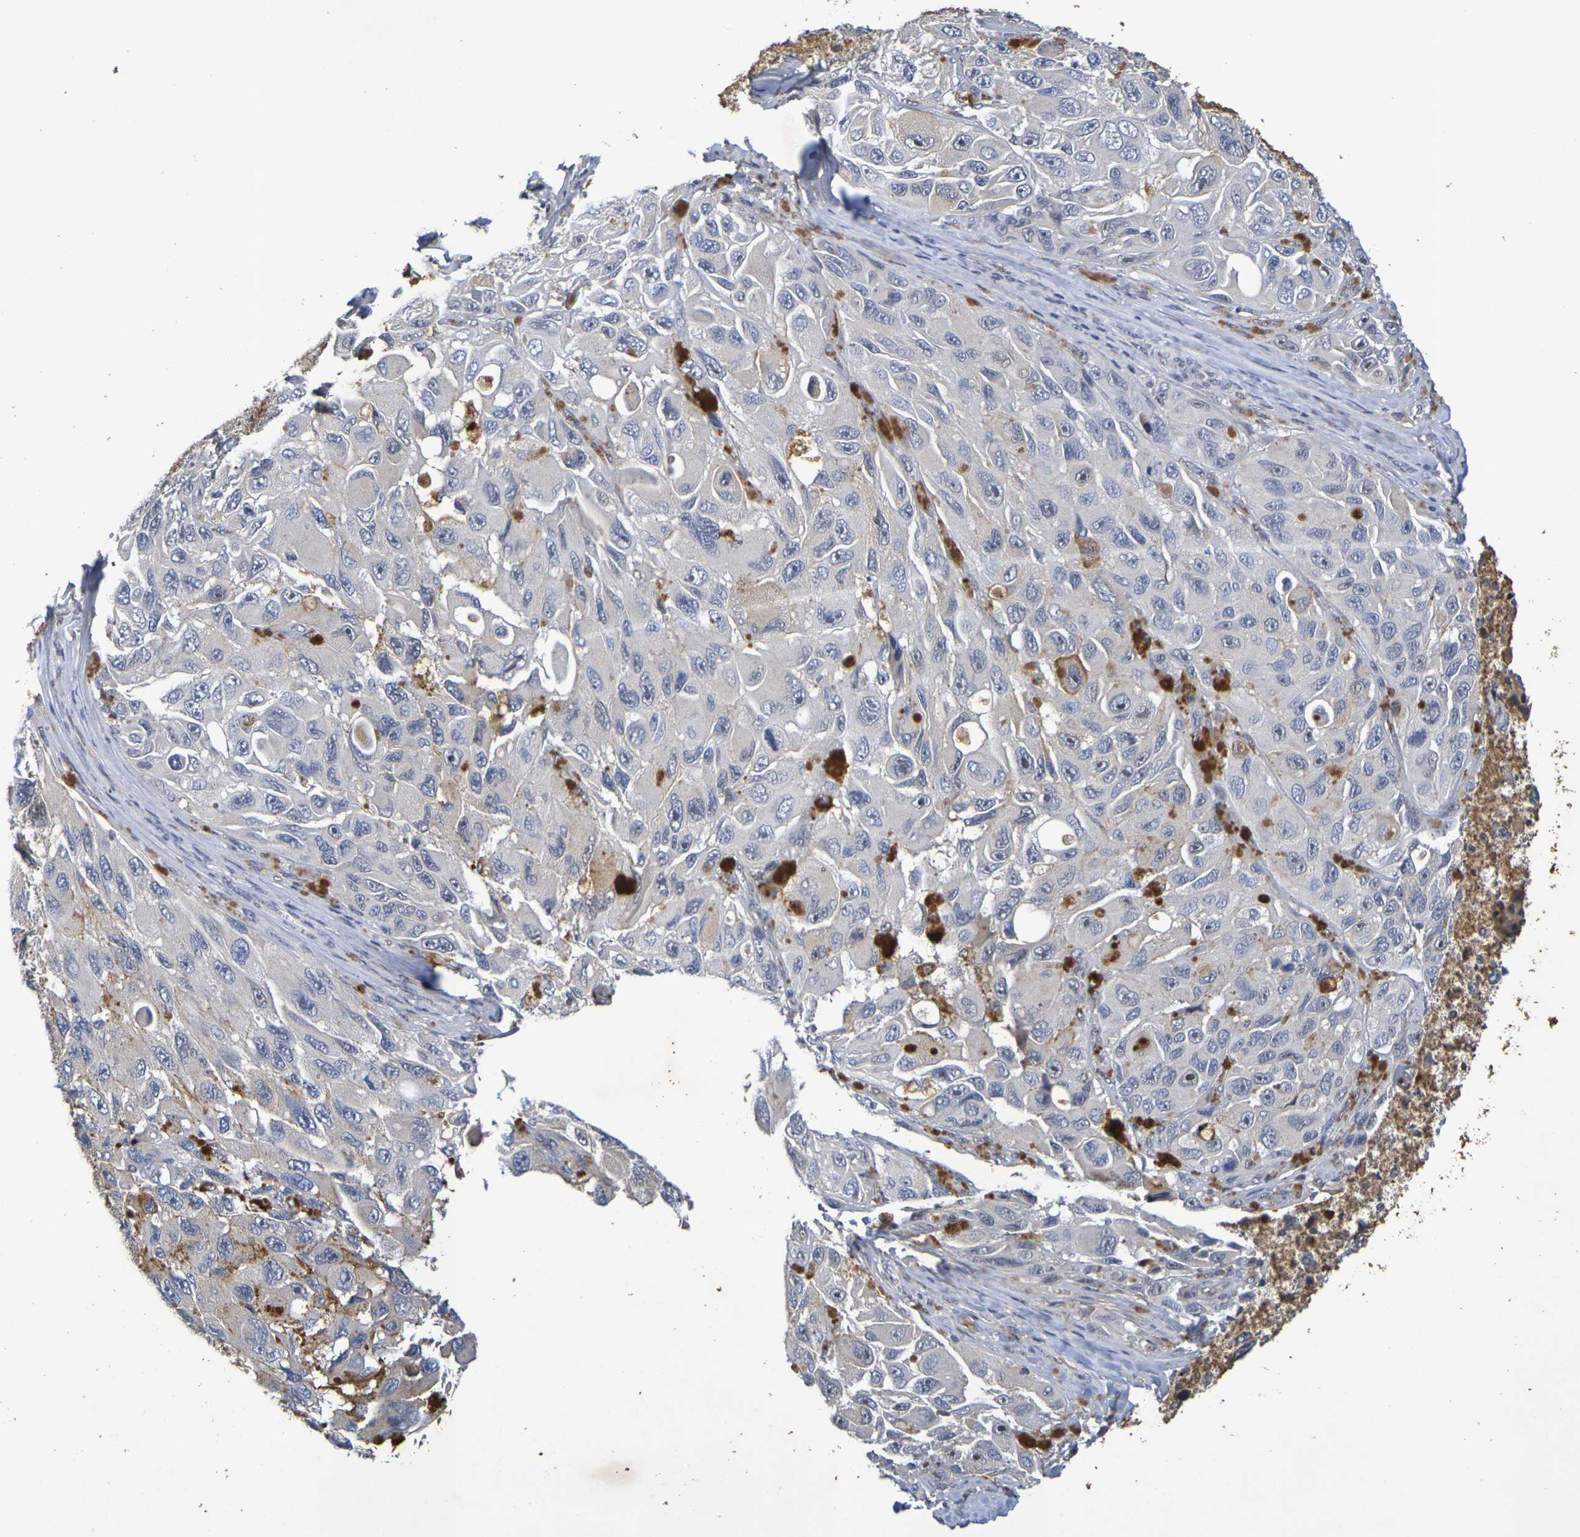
{"staining": {"intensity": "moderate", "quantity": "<25%", "location": "nuclear"}, "tissue": "melanoma", "cell_type": "Tumor cells", "image_type": "cancer", "snomed": [{"axis": "morphology", "description": "Malignant melanoma, NOS"}, {"axis": "topography", "description": "Skin"}], "caption": "A photomicrograph of human melanoma stained for a protein shows moderate nuclear brown staining in tumor cells. (DAB (3,3'-diaminobenzidine) IHC with brightfield microscopy, high magnification).", "gene": "TERF2", "patient": {"sex": "female", "age": 73}}